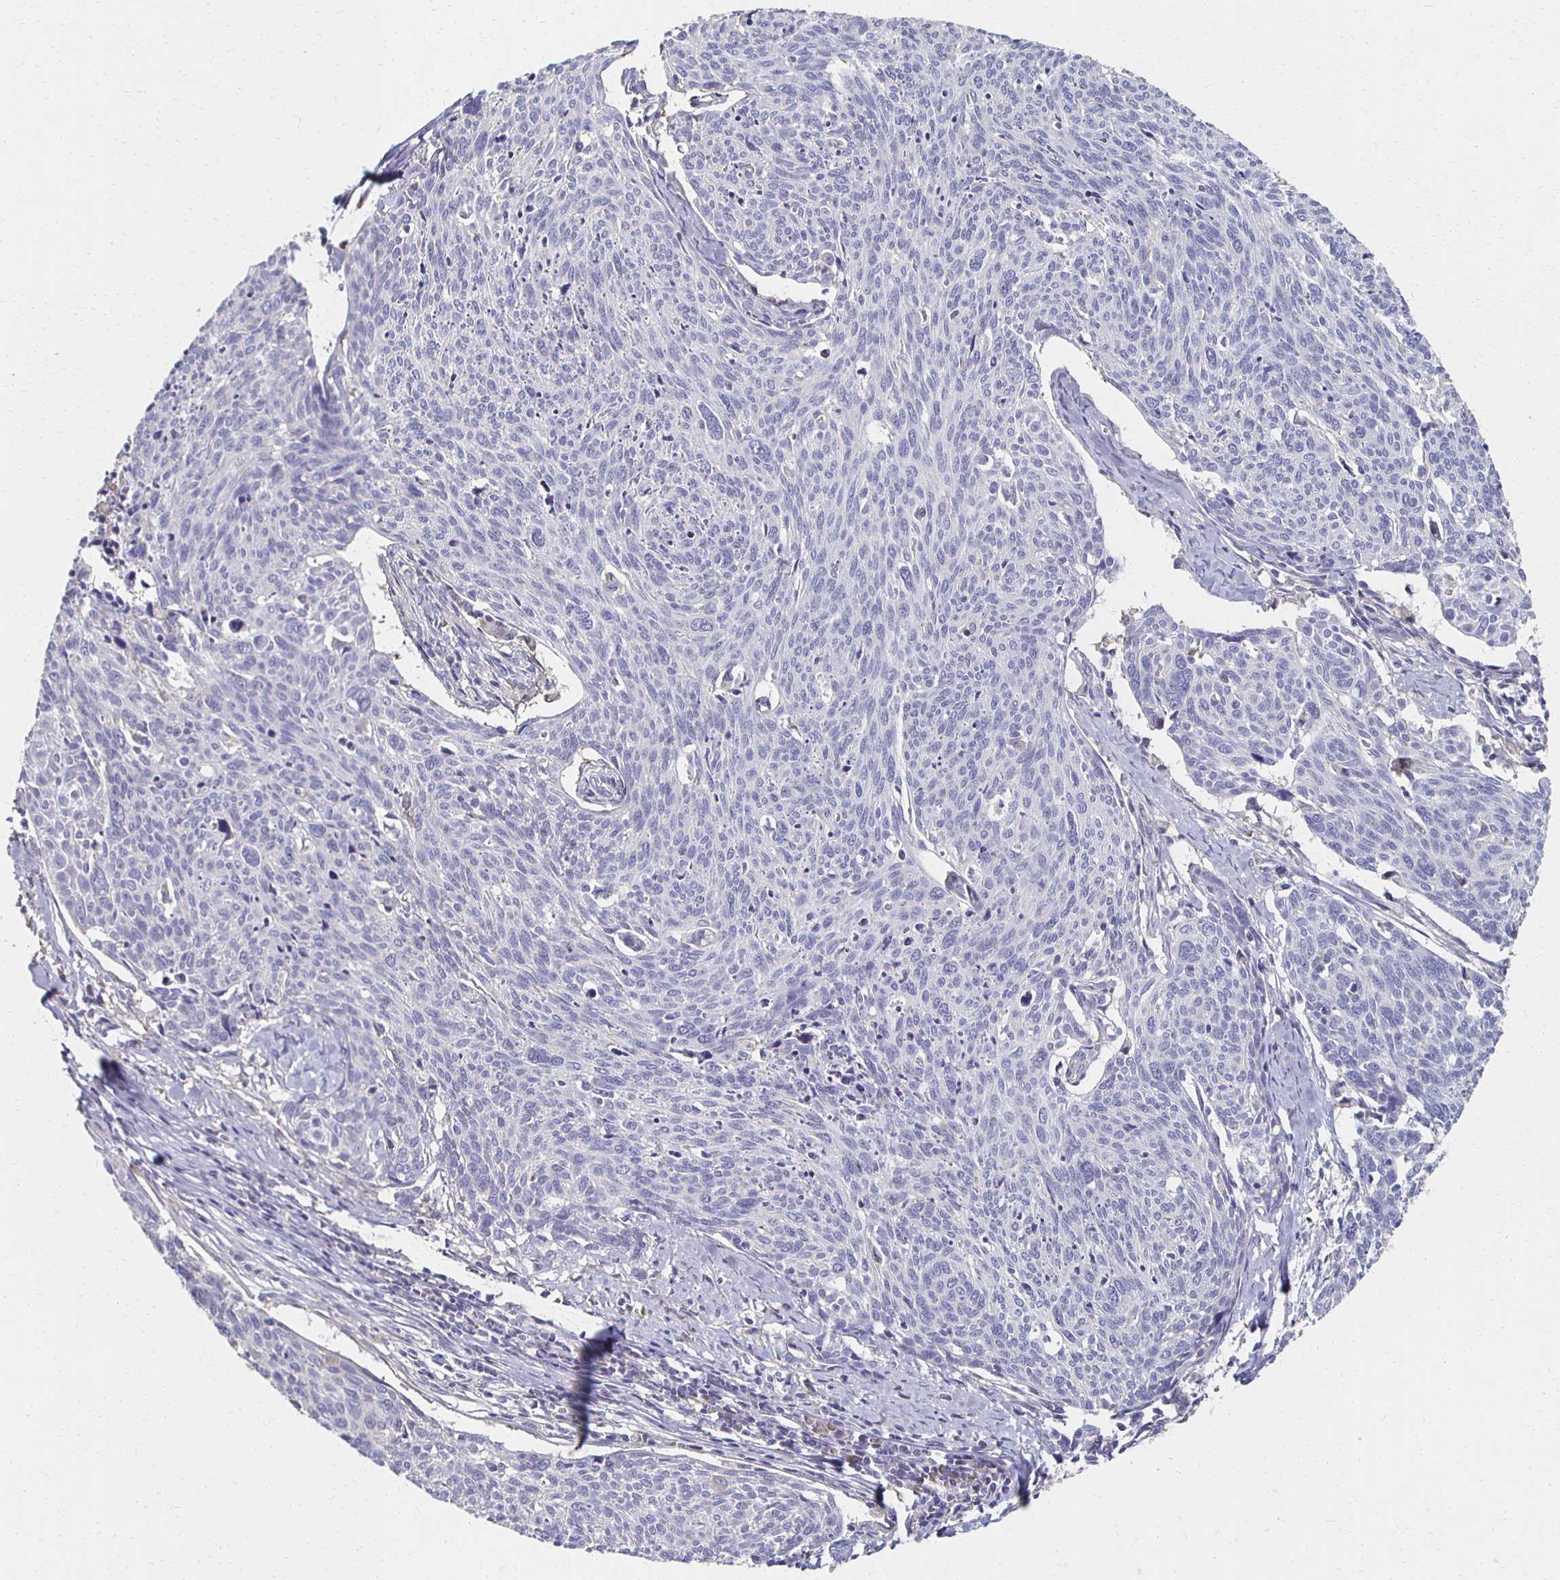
{"staining": {"intensity": "negative", "quantity": "none", "location": "none"}, "tissue": "cervical cancer", "cell_type": "Tumor cells", "image_type": "cancer", "snomed": [{"axis": "morphology", "description": "Squamous cell carcinoma, NOS"}, {"axis": "topography", "description": "Cervix"}], "caption": "A micrograph of cervical cancer stained for a protein displays no brown staining in tumor cells.", "gene": "CX3CR1", "patient": {"sex": "female", "age": 49}}